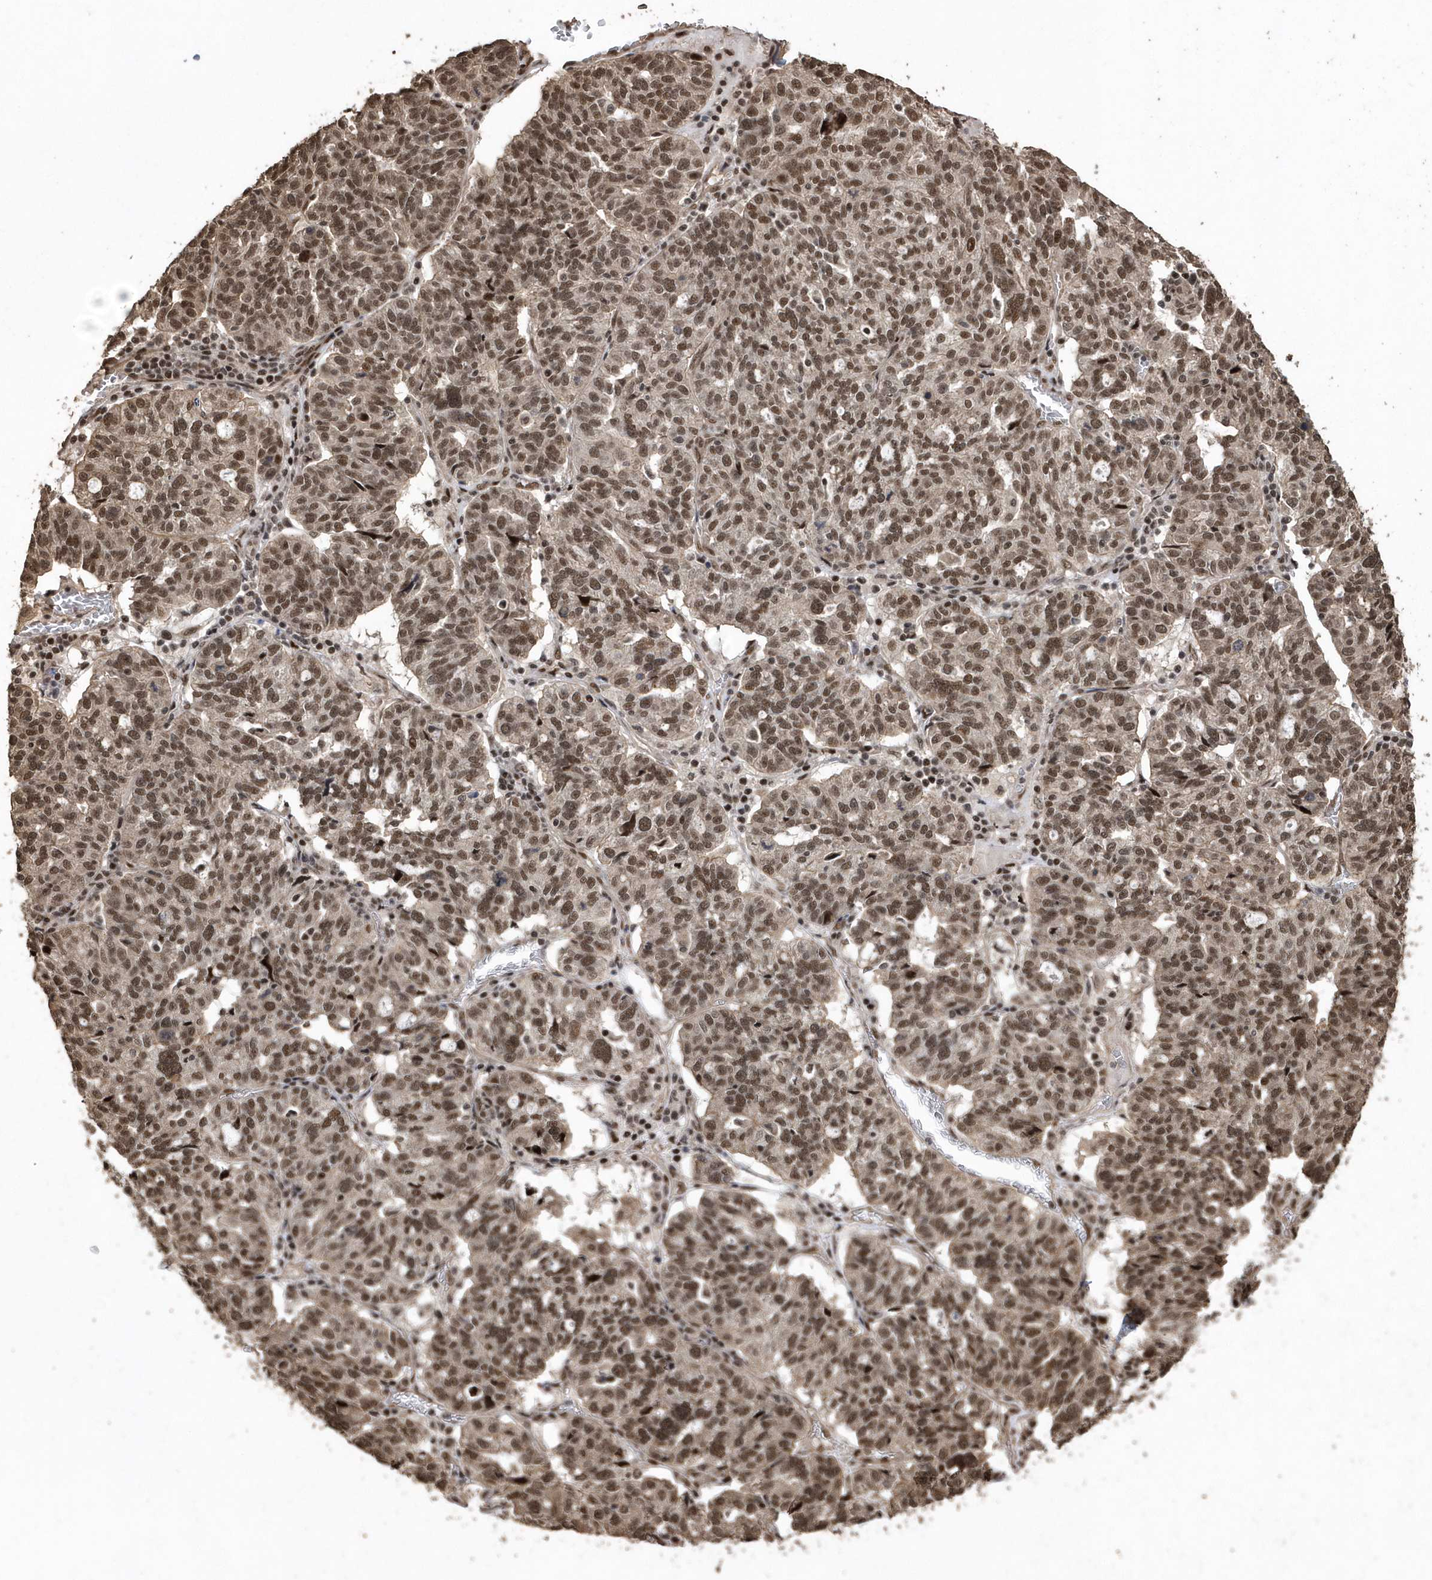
{"staining": {"intensity": "moderate", "quantity": ">75%", "location": "nuclear"}, "tissue": "ovarian cancer", "cell_type": "Tumor cells", "image_type": "cancer", "snomed": [{"axis": "morphology", "description": "Cystadenocarcinoma, serous, NOS"}, {"axis": "topography", "description": "Ovary"}], "caption": "This image exhibits ovarian cancer (serous cystadenocarcinoma) stained with IHC to label a protein in brown. The nuclear of tumor cells show moderate positivity for the protein. Nuclei are counter-stained blue.", "gene": "INTS12", "patient": {"sex": "female", "age": 59}}